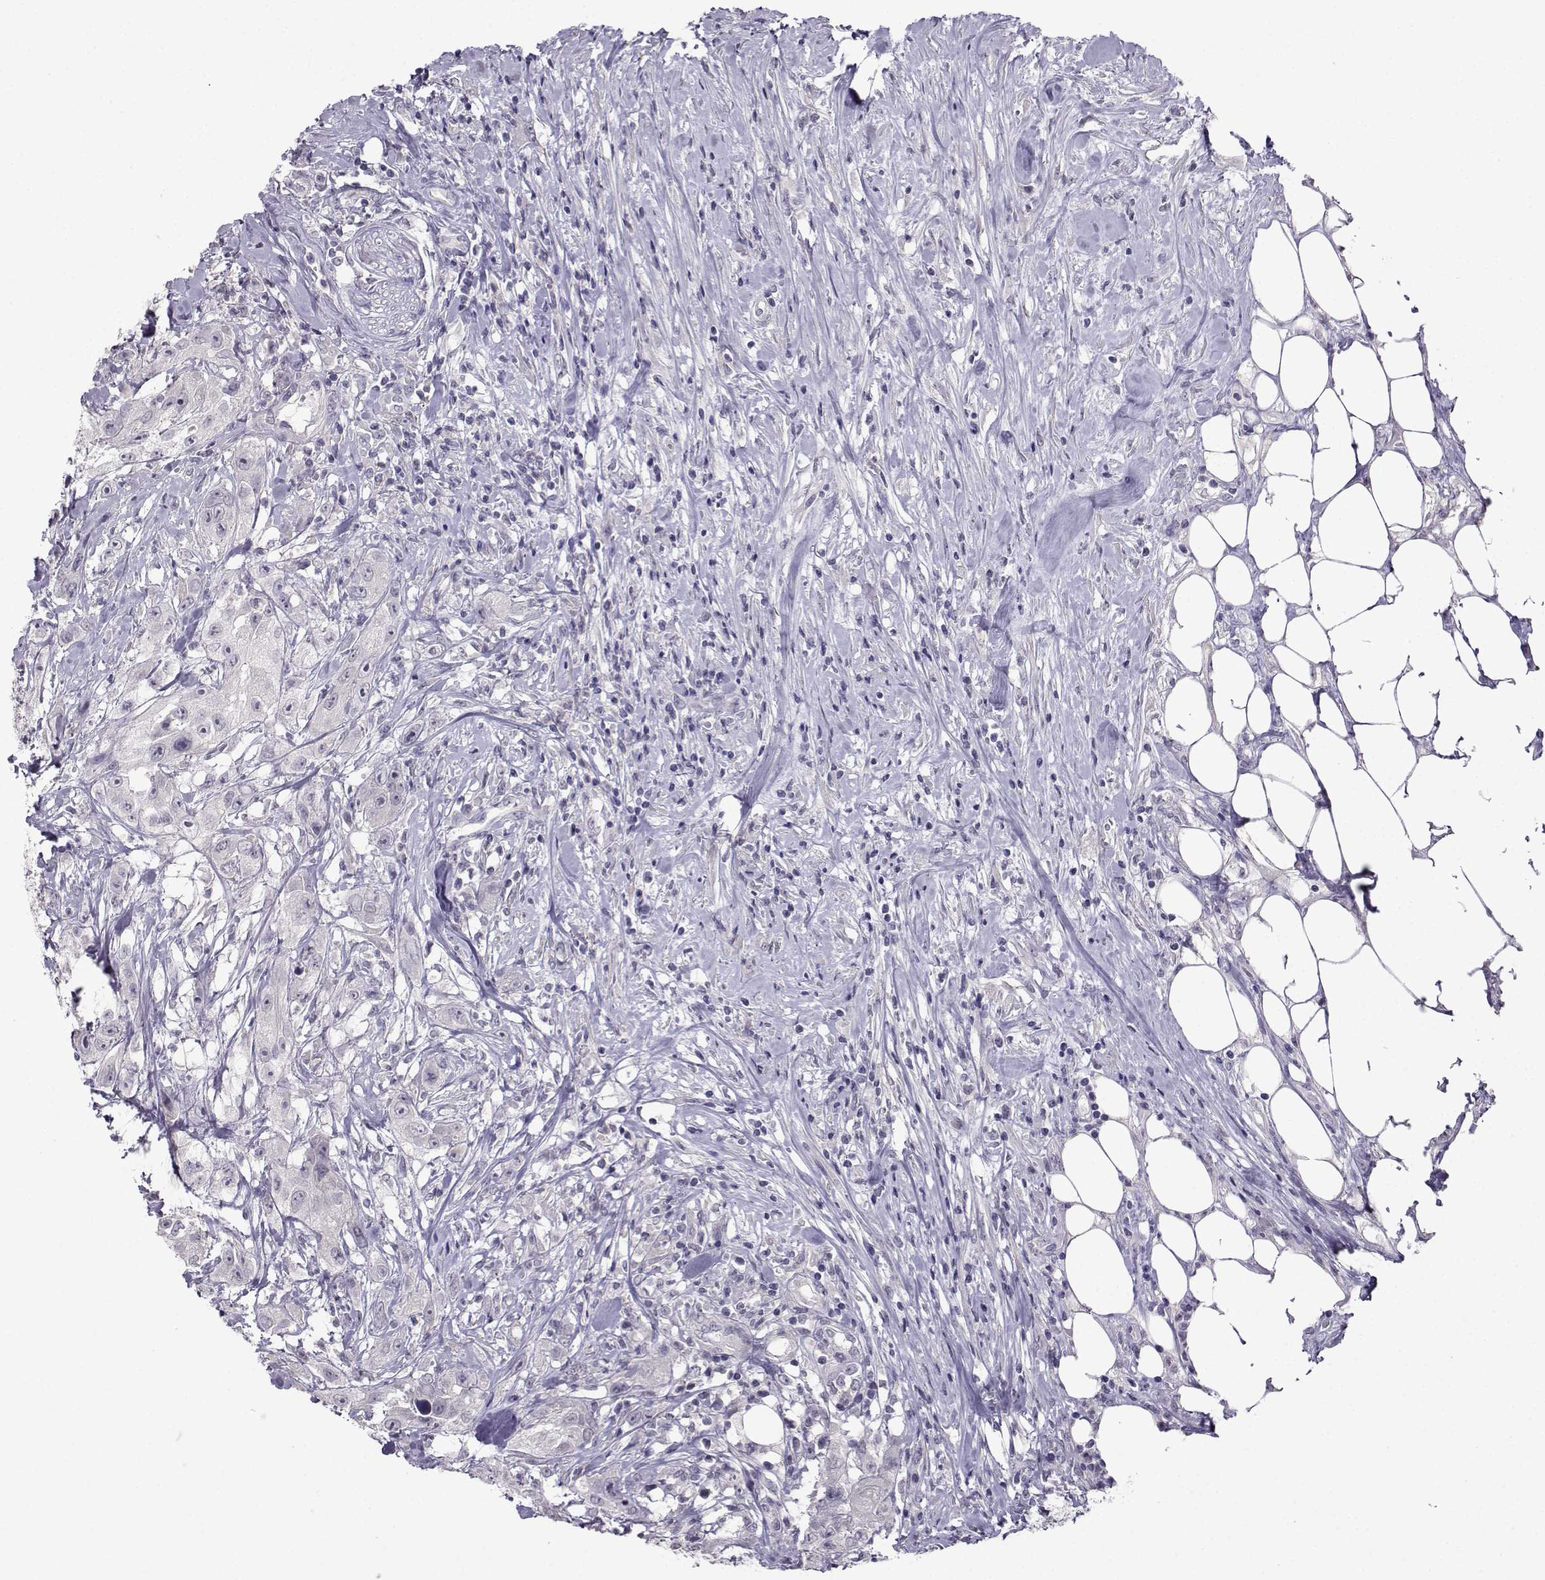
{"staining": {"intensity": "negative", "quantity": "none", "location": "none"}, "tissue": "urothelial cancer", "cell_type": "Tumor cells", "image_type": "cancer", "snomed": [{"axis": "morphology", "description": "Urothelial carcinoma, High grade"}, {"axis": "topography", "description": "Urinary bladder"}], "caption": "Tumor cells show no significant protein positivity in urothelial carcinoma (high-grade). The staining was performed using DAB to visualize the protein expression in brown, while the nuclei were stained in blue with hematoxylin (Magnification: 20x).", "gene": "CRYBB1", "patient": {"sex": "male", "age": 79}}